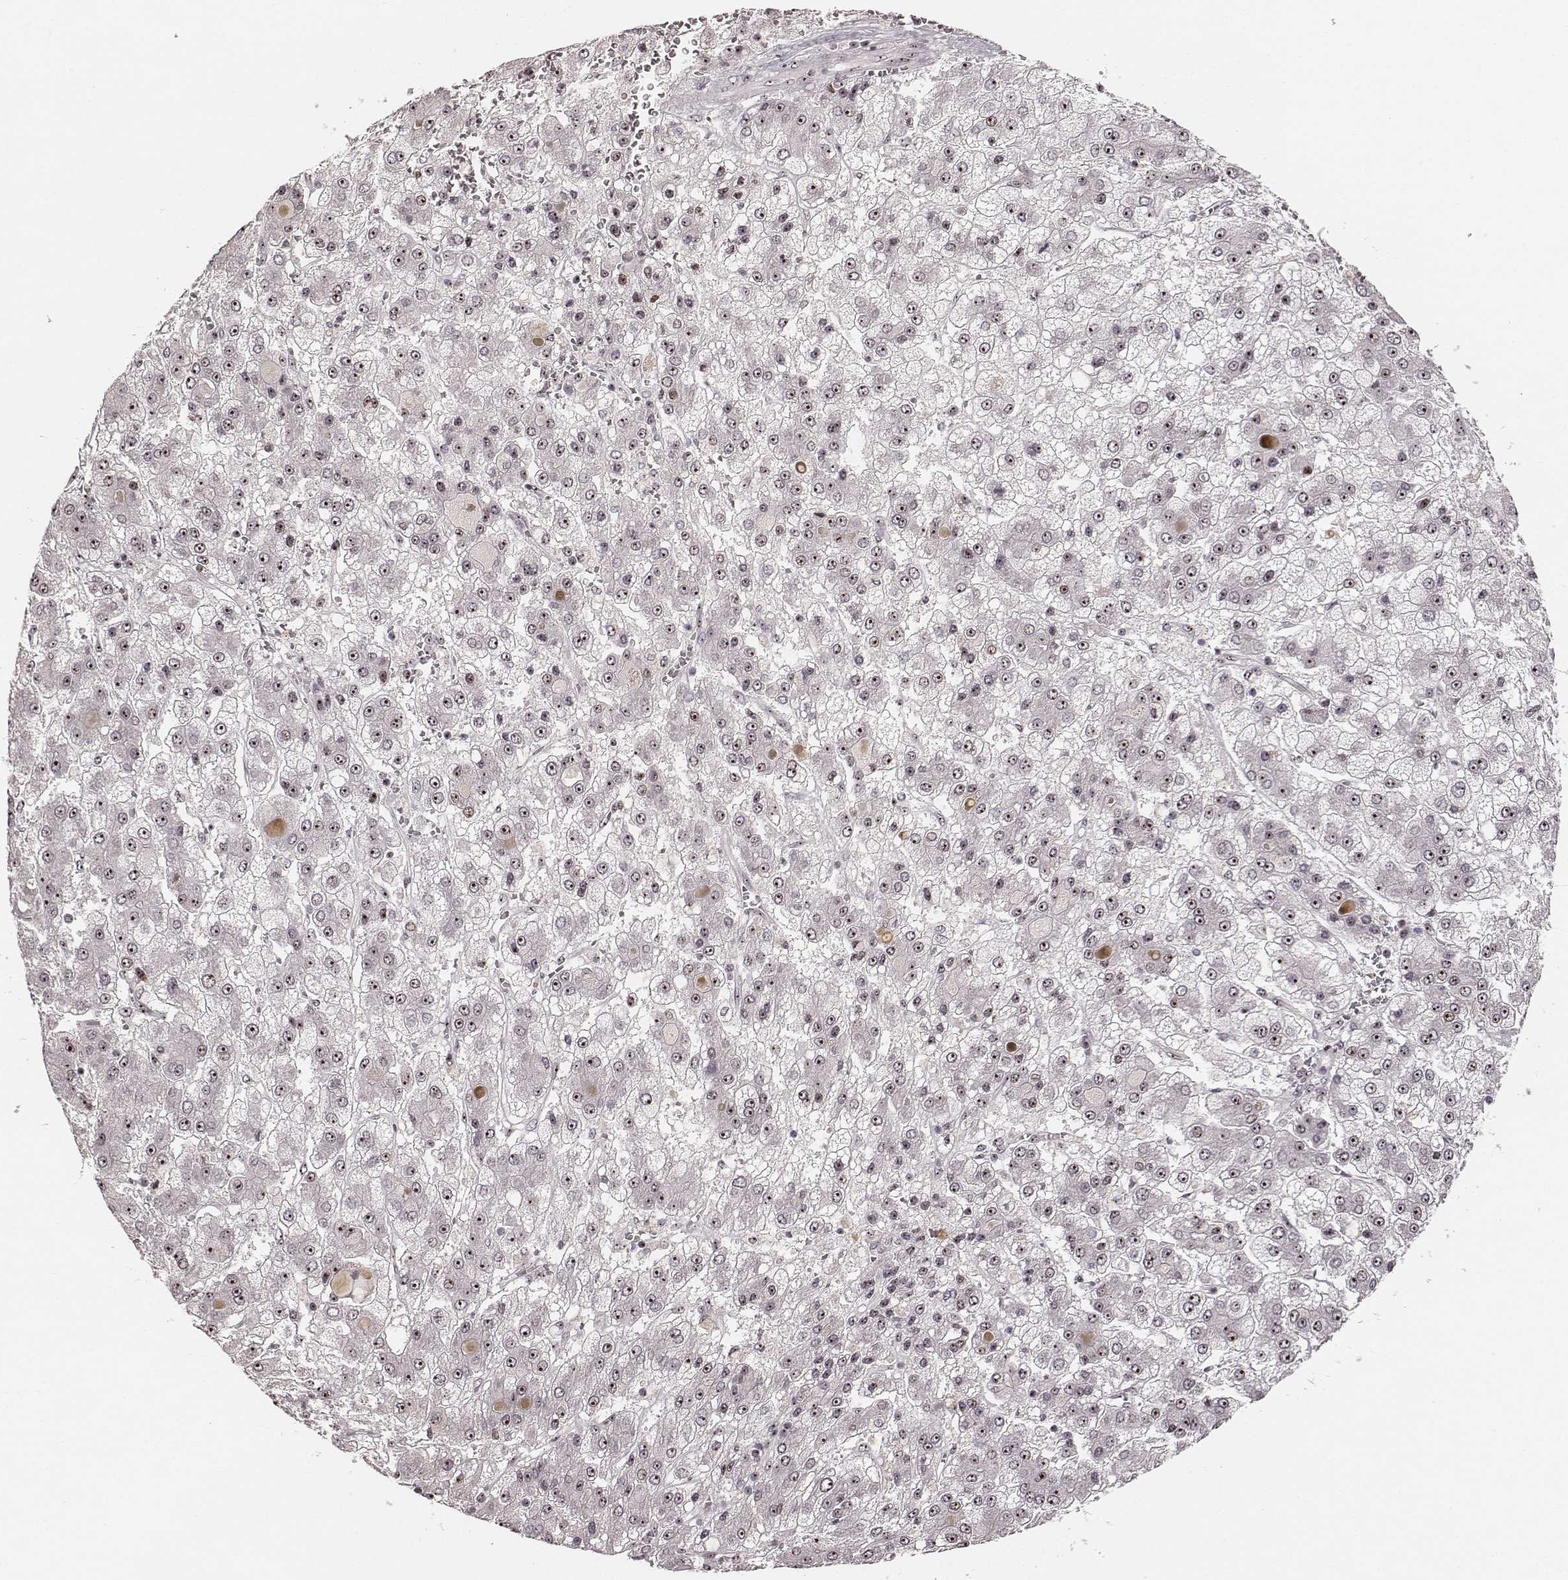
{"staining": {"intensity": "weak", "quantity": ">75%", "location": "nuclear"}, "tissue": "liver cancer", "cell_type": "Tumor cells", "image_type": "cancer", "snomed": [{"axis": "morphology", "description": "Carcinoma, Hepatocellular, NOS"}, {"axis": "topography", "description": "Liver"}], "caption": "Immunohistochemistry micrograph of neoplastic tissue: human liver cancer stained using immunohistochemistry reveals low levels of weak protein expression localized specifically in the nuclear of tumor cells, appearing as a nuclear brown color.", "gene": "NOP56", "patient": {"sex": "male", "age": 73}}